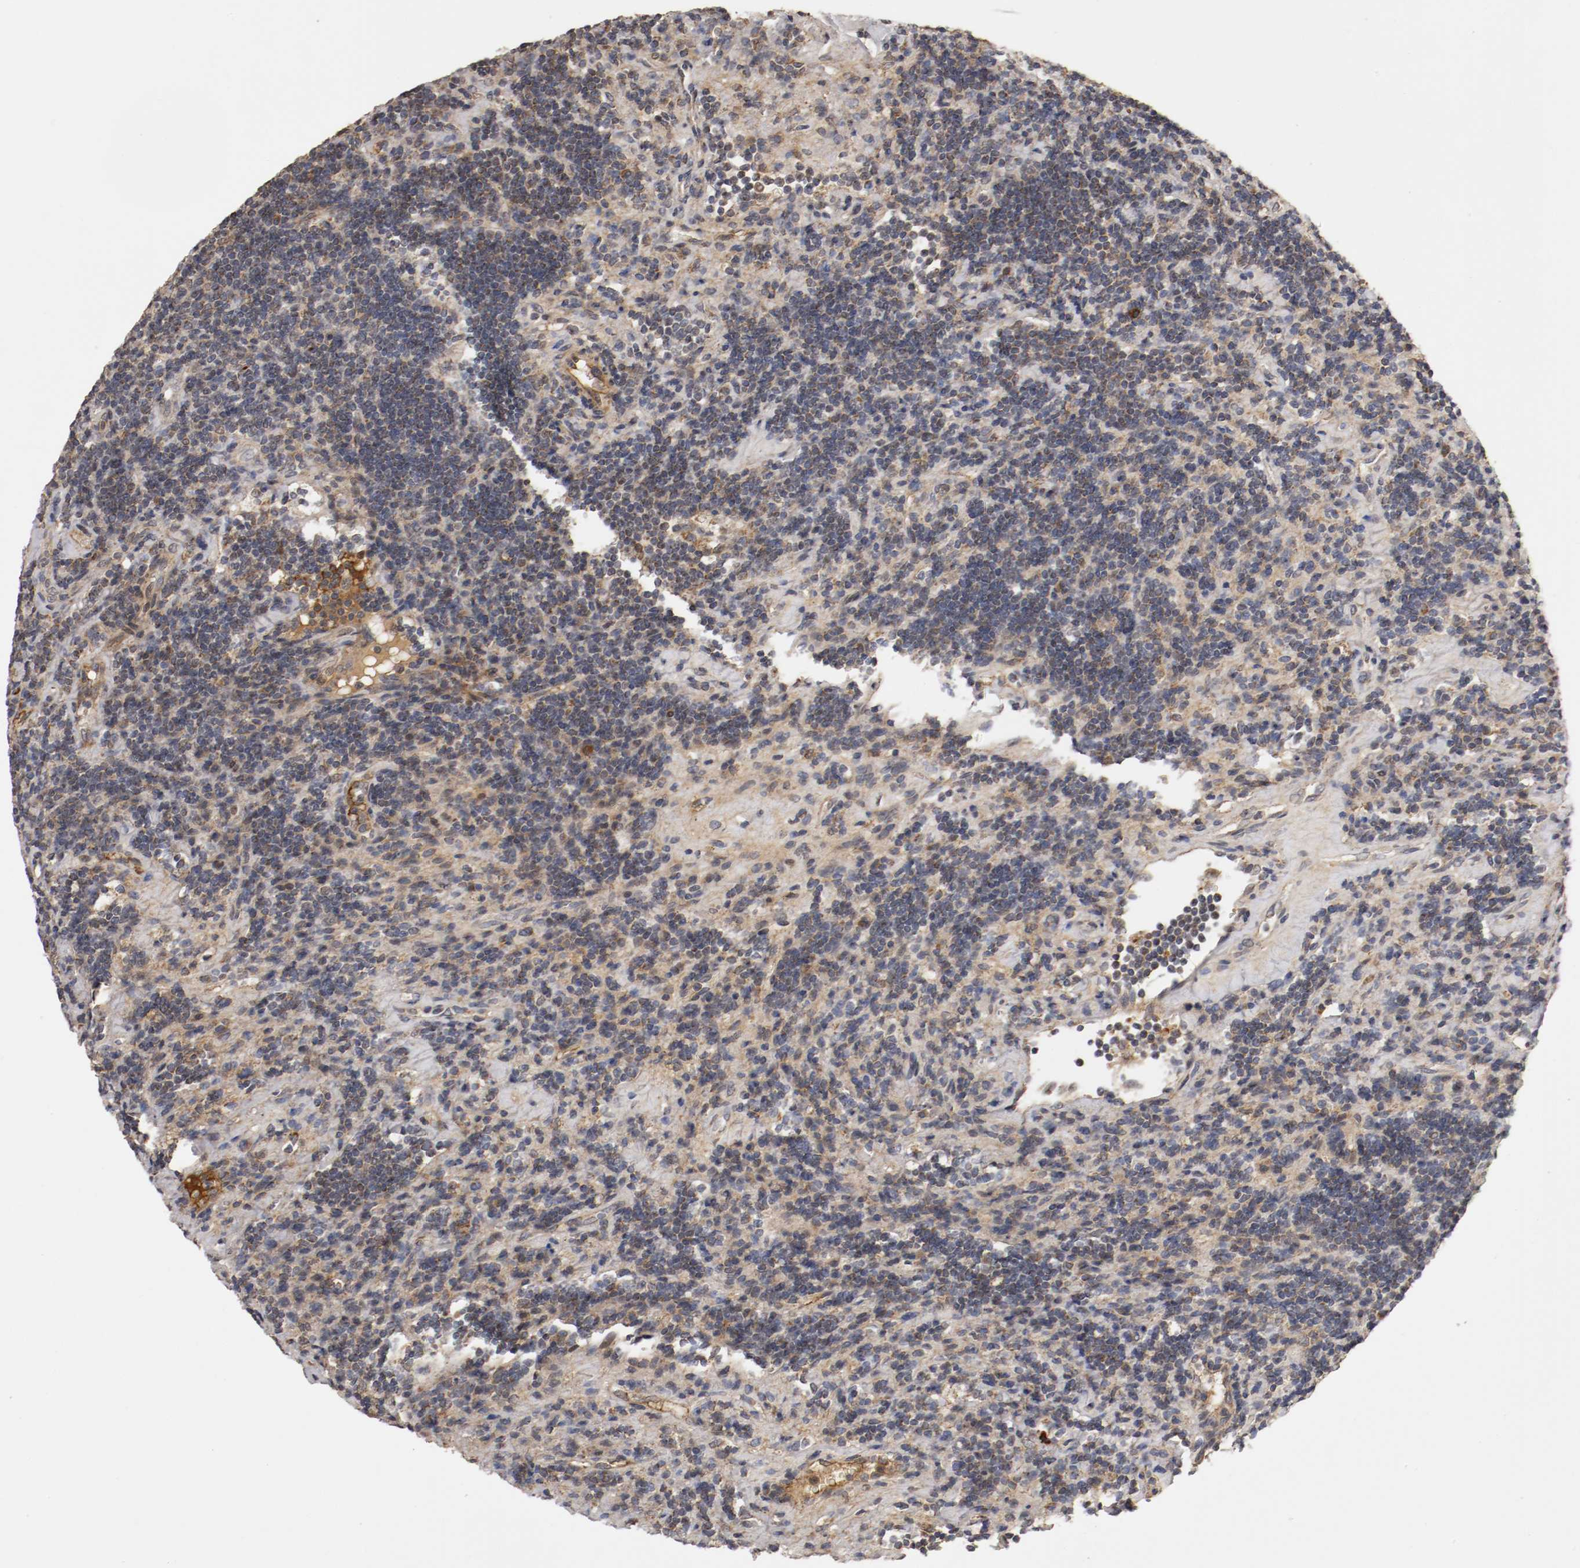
{"staining": {"intensity": "moderate", "quantity": "25%-75%", "location": "cytoplasmic/membranous"}, "tissue": "lymphoma", "cell_type": "Tumor cells", "image_type": "cancer", "snomed": [{"axis": "morphology", "description": "Malignant lymphoma, non-Hodgkin's type, Low grade"}, {"axis": "topography", "description": "Lymph node"}], "caption": "A photomicrograph of low-grade malignant lymphoma, non-Hodgkin's type stained for a protein displays moderate cytoplasmic/membranous brown staining in tumor cells.", "gene": "TNFRSF1B", "patient": {"sex": "male", "age": 70}}